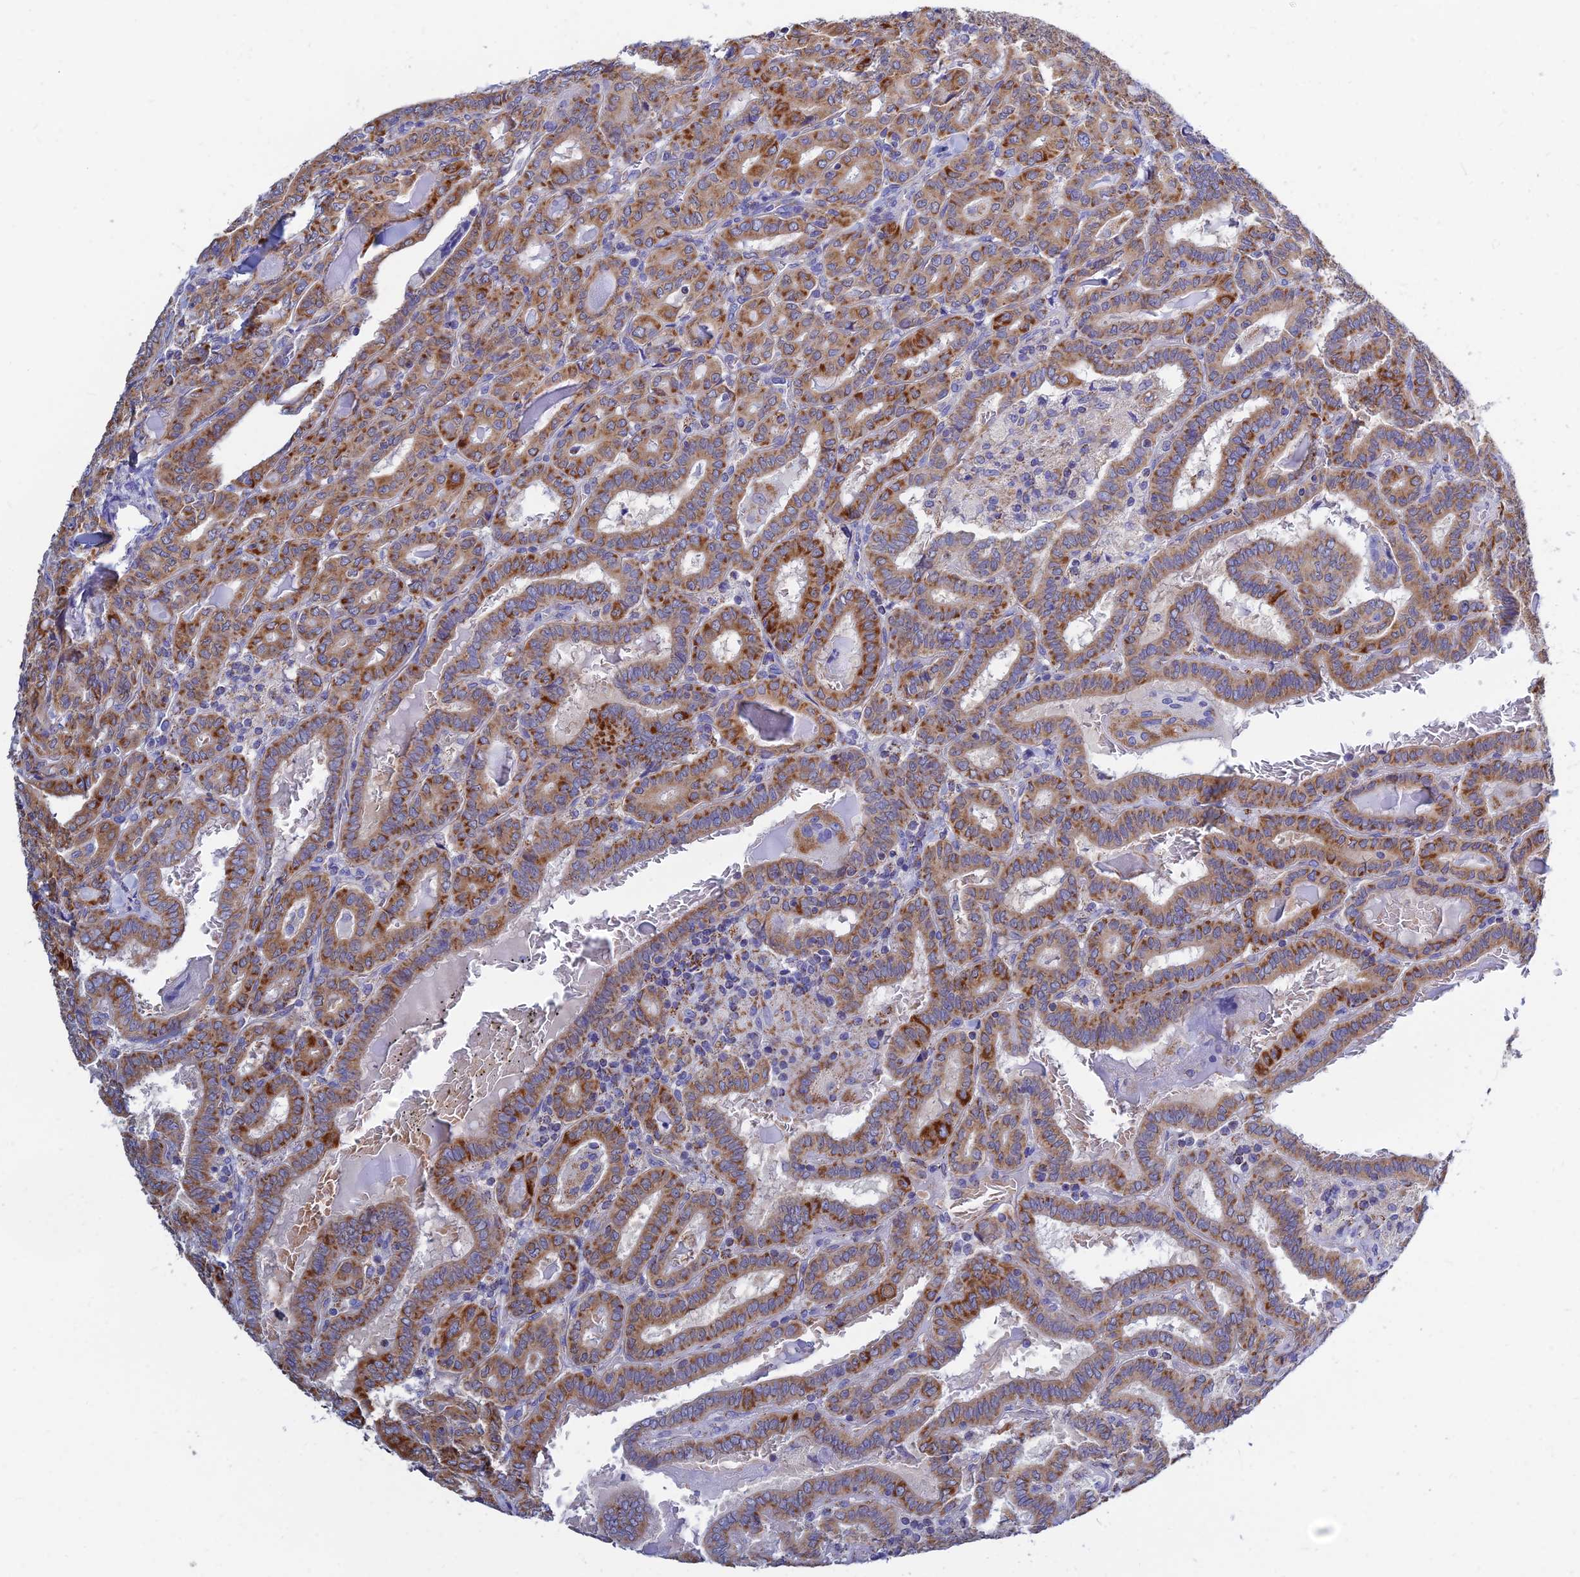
{"staining": {"intensity": "moderate", "quantity": ">75%", "location": "cytoplasmic/membranous"}, "tissue": "thyroid cancer", "cell_type": "Tumor cells", "image_type": "cancer", "snomed": [{"axis": "morphology", "description": "Papillary adenocarcinoma, NOS"}, {"axis": "topography", "description": "Thyroid gland"}], "caption": "Immunohistochemical staining of human papillary adenocarcinoma (thyroid) displays medium levels of moderate cytoplasmic/membranous positivity in about >75% of tumor cells.", "gene": "MGST1", "patient": {"sex": "female", "age": 72}}